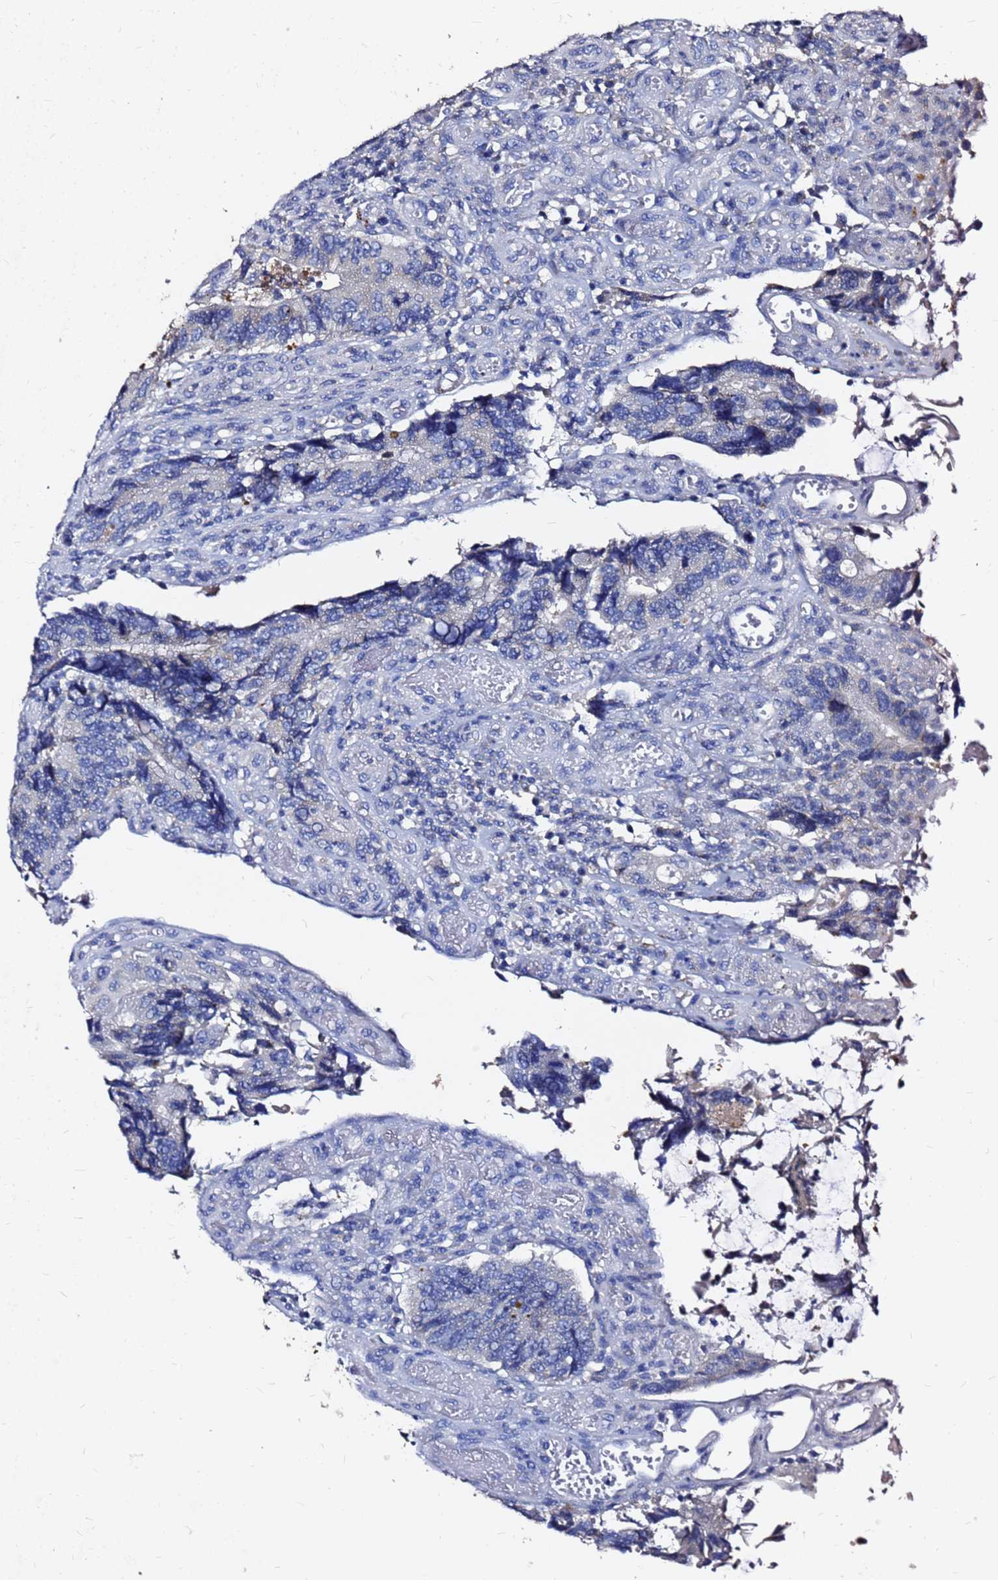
{"staining": {"intensity": "negative", "quantity": "none", "location": "none"}, "tissue": "colorectal cancer", "cell_type": "Tumor cells", "image_type": "cancer", "snomed": [{"axis": "morphology", "description": "Adenocarcinoma, NOS"}, {"axis": "topography", "description": "Colon"}], "caption": "Tumor cells show no significant expression in colorectal cancer (adenocarcinoma).", "gene": "FAM183A", "patient": {"sex": "male", "age": 87}}